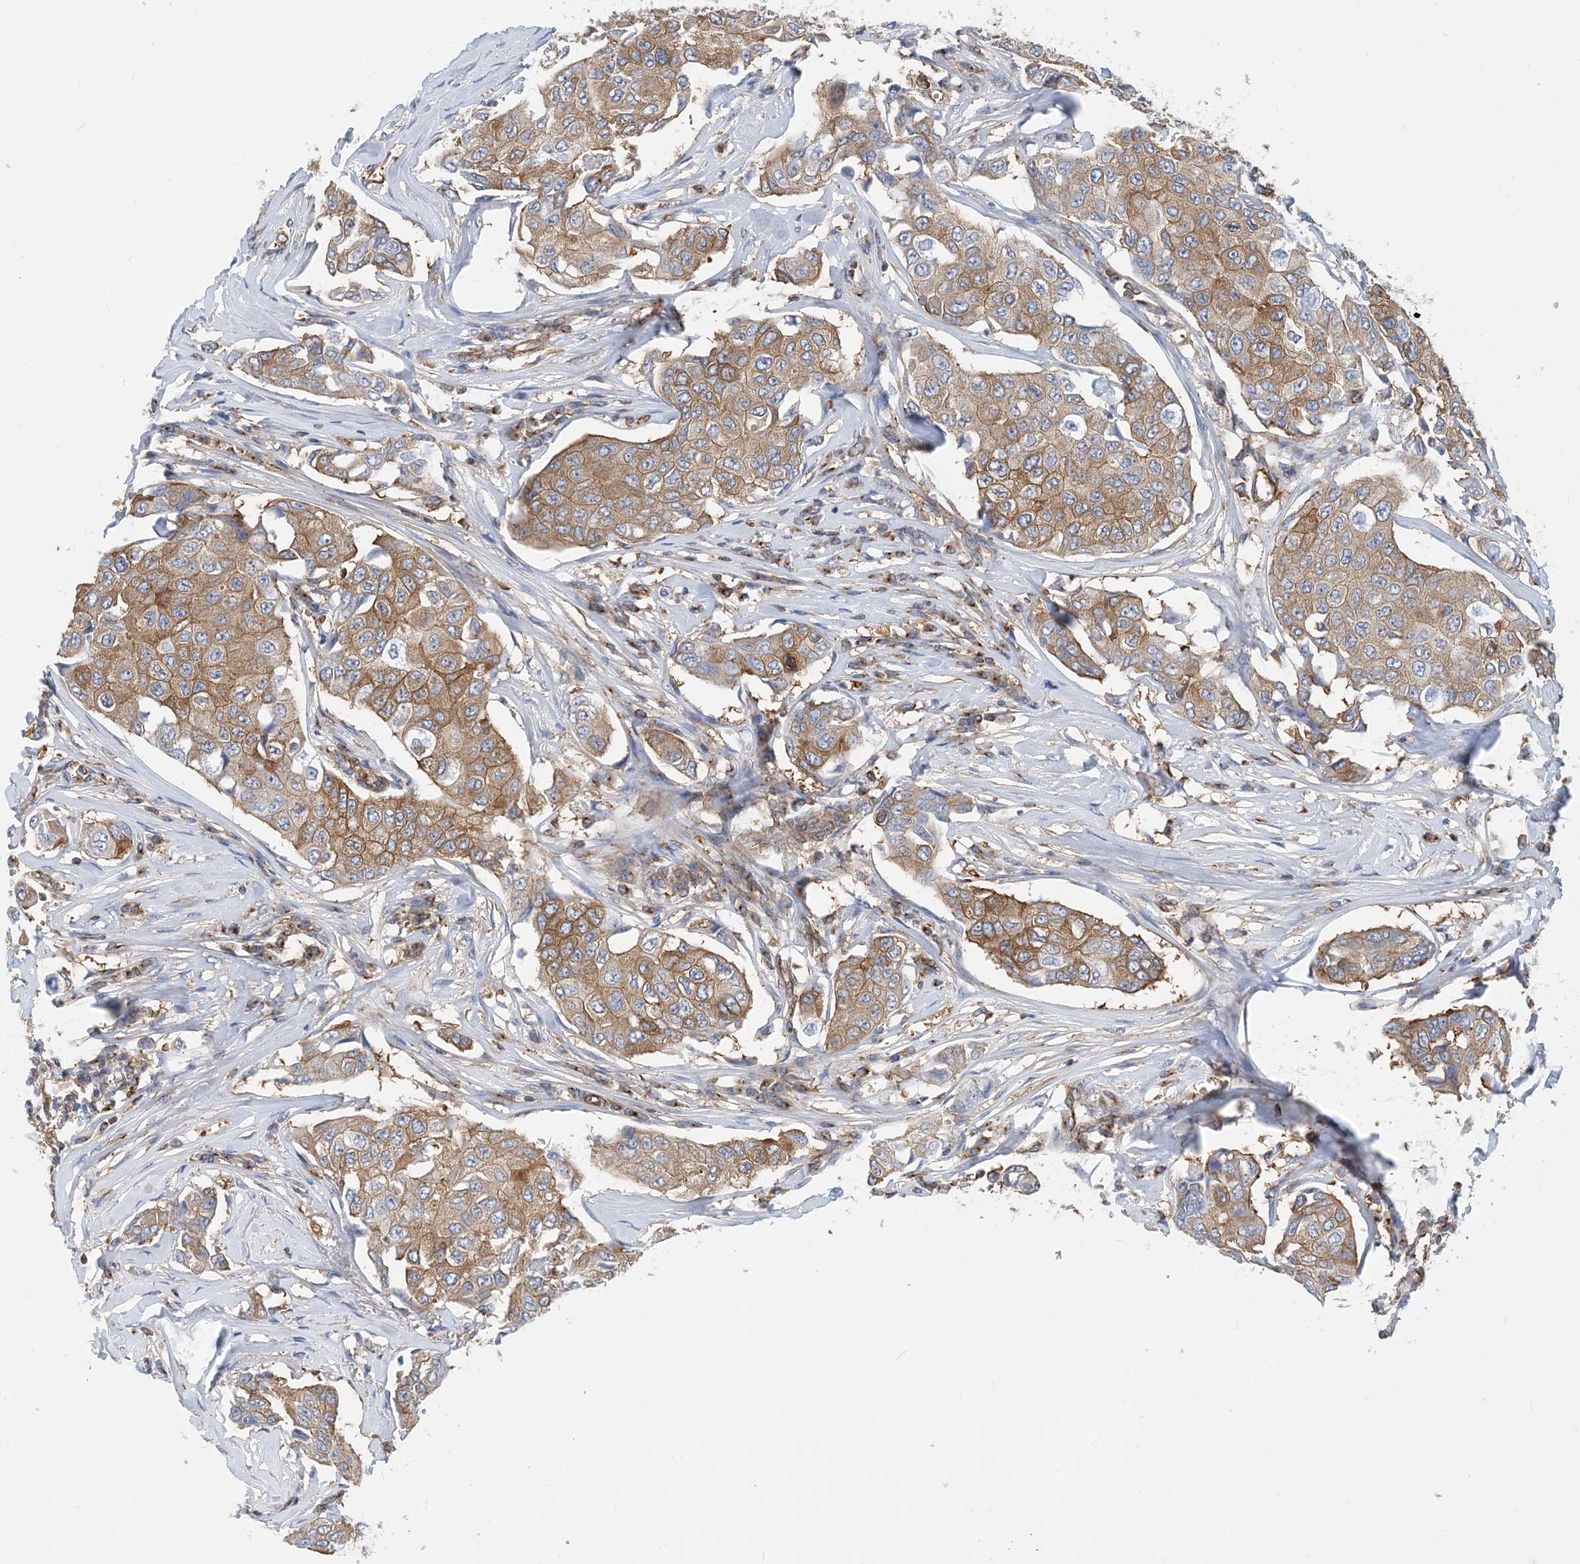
{"staining": {"intensity": "moderate", "quantity": ">75%", "location": "cytoplasmic/membranous"}, "tissue": "breast cancer", "cell_type": "Tumor cells", "image_type": "cancer", "snomed": [{"axis": "morphology", "description": "Duct carcinoma"}, {"axis": "topography", "description": "Breast"}], "caption": "Breast infiltrating ductal carcinoma stained with a protein marker exhibits moderate staining in tumor cells.", "gene": "DYNC1LI1", "patient": {"sex": "female", "age": 80}}